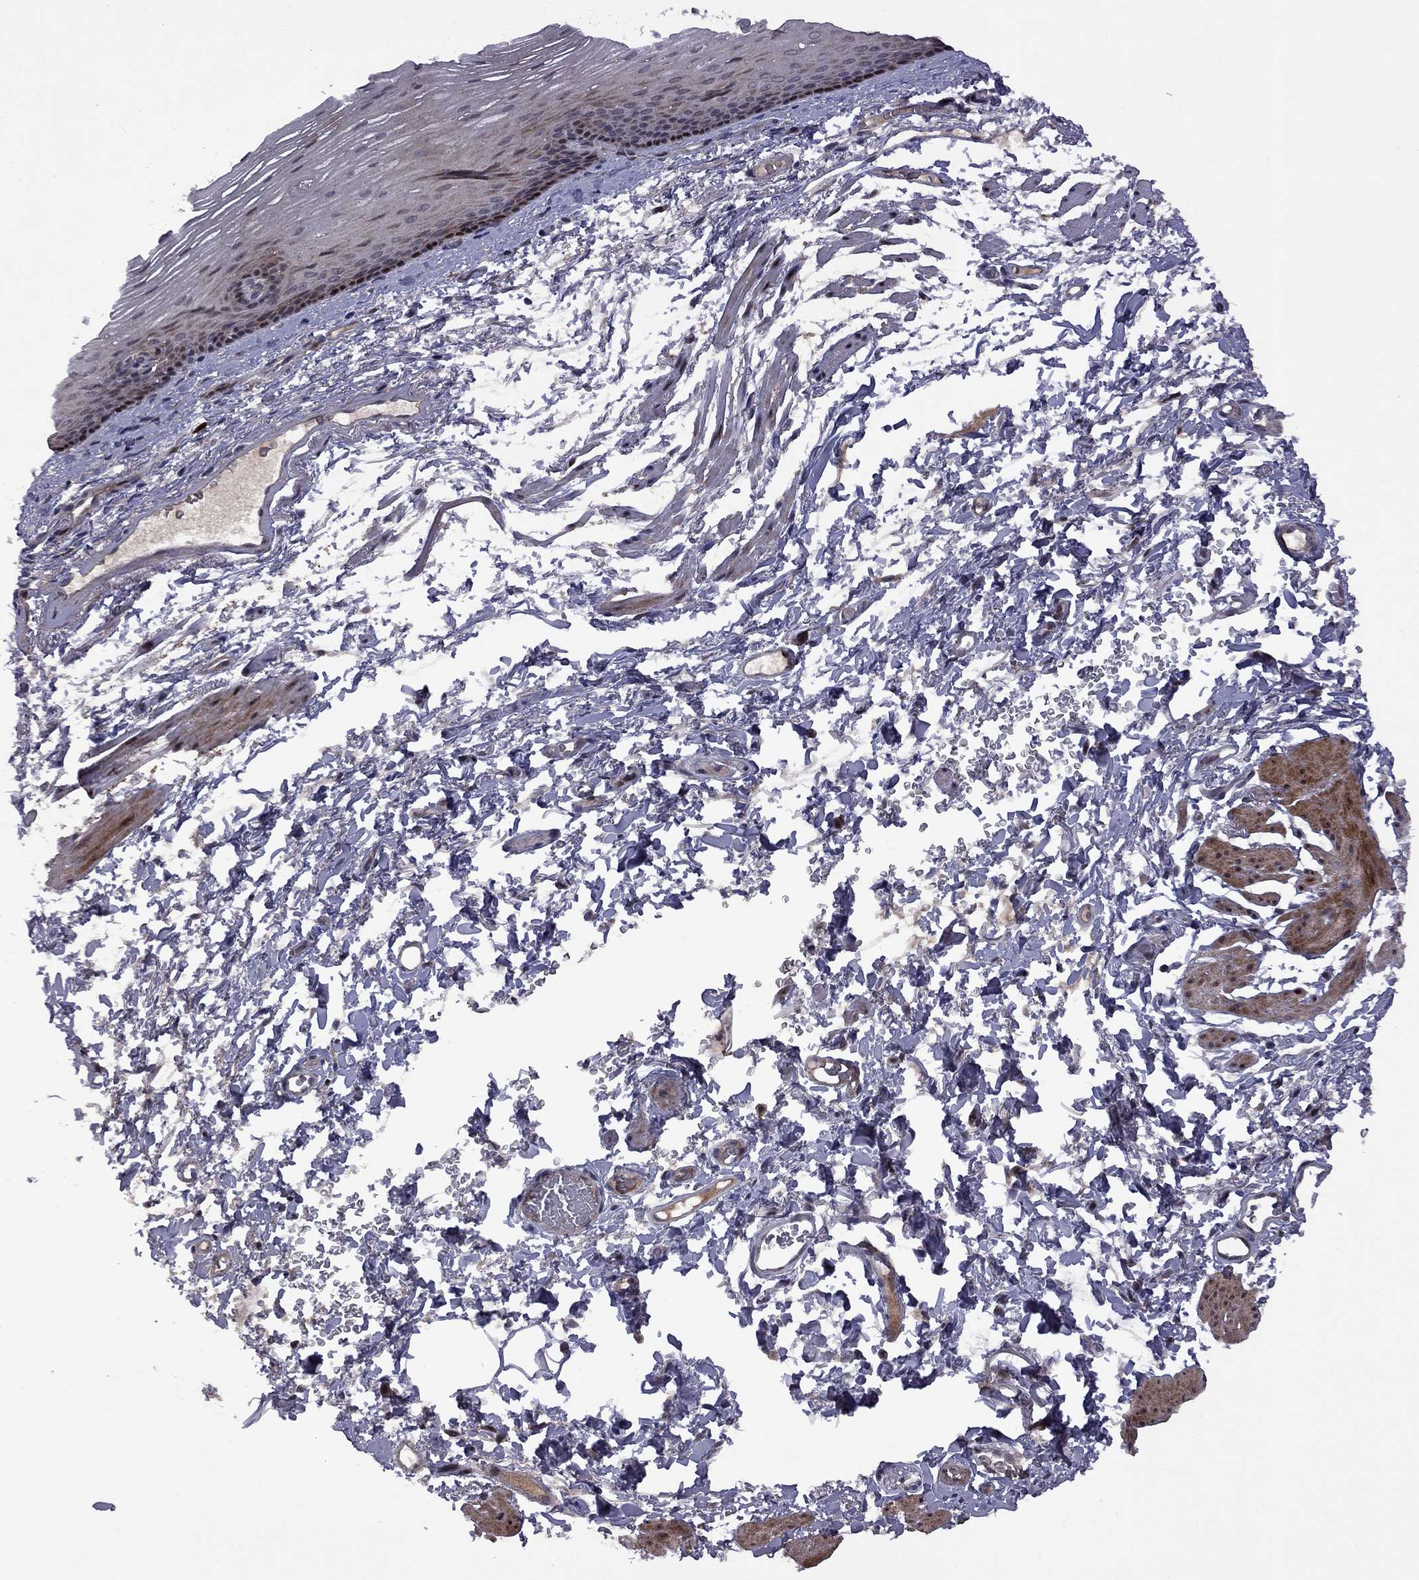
{"staining": {"intensity": "negative", "quantity": "none", "location": "none"}, "tissue": "esophagus", "cell_type": "Squamous epithelial cells", "image_type": "normal", "snomed": [{"axis": "morphology", "description": "Normal tissue, NOS"}, {"axis": "topography", "description": "Esophagus"}], "caption": "DAB (3,3'-diaminobenzidine) immunohistochemical staining of normal human esophagus displays no significant expression in squamous epithelial cells. (DAB (3,3'-diaminobenzidine) IHC with hematoxylin counter stain).", "gene": "IPP", "patient": {"sex": "male", "age": 76}}